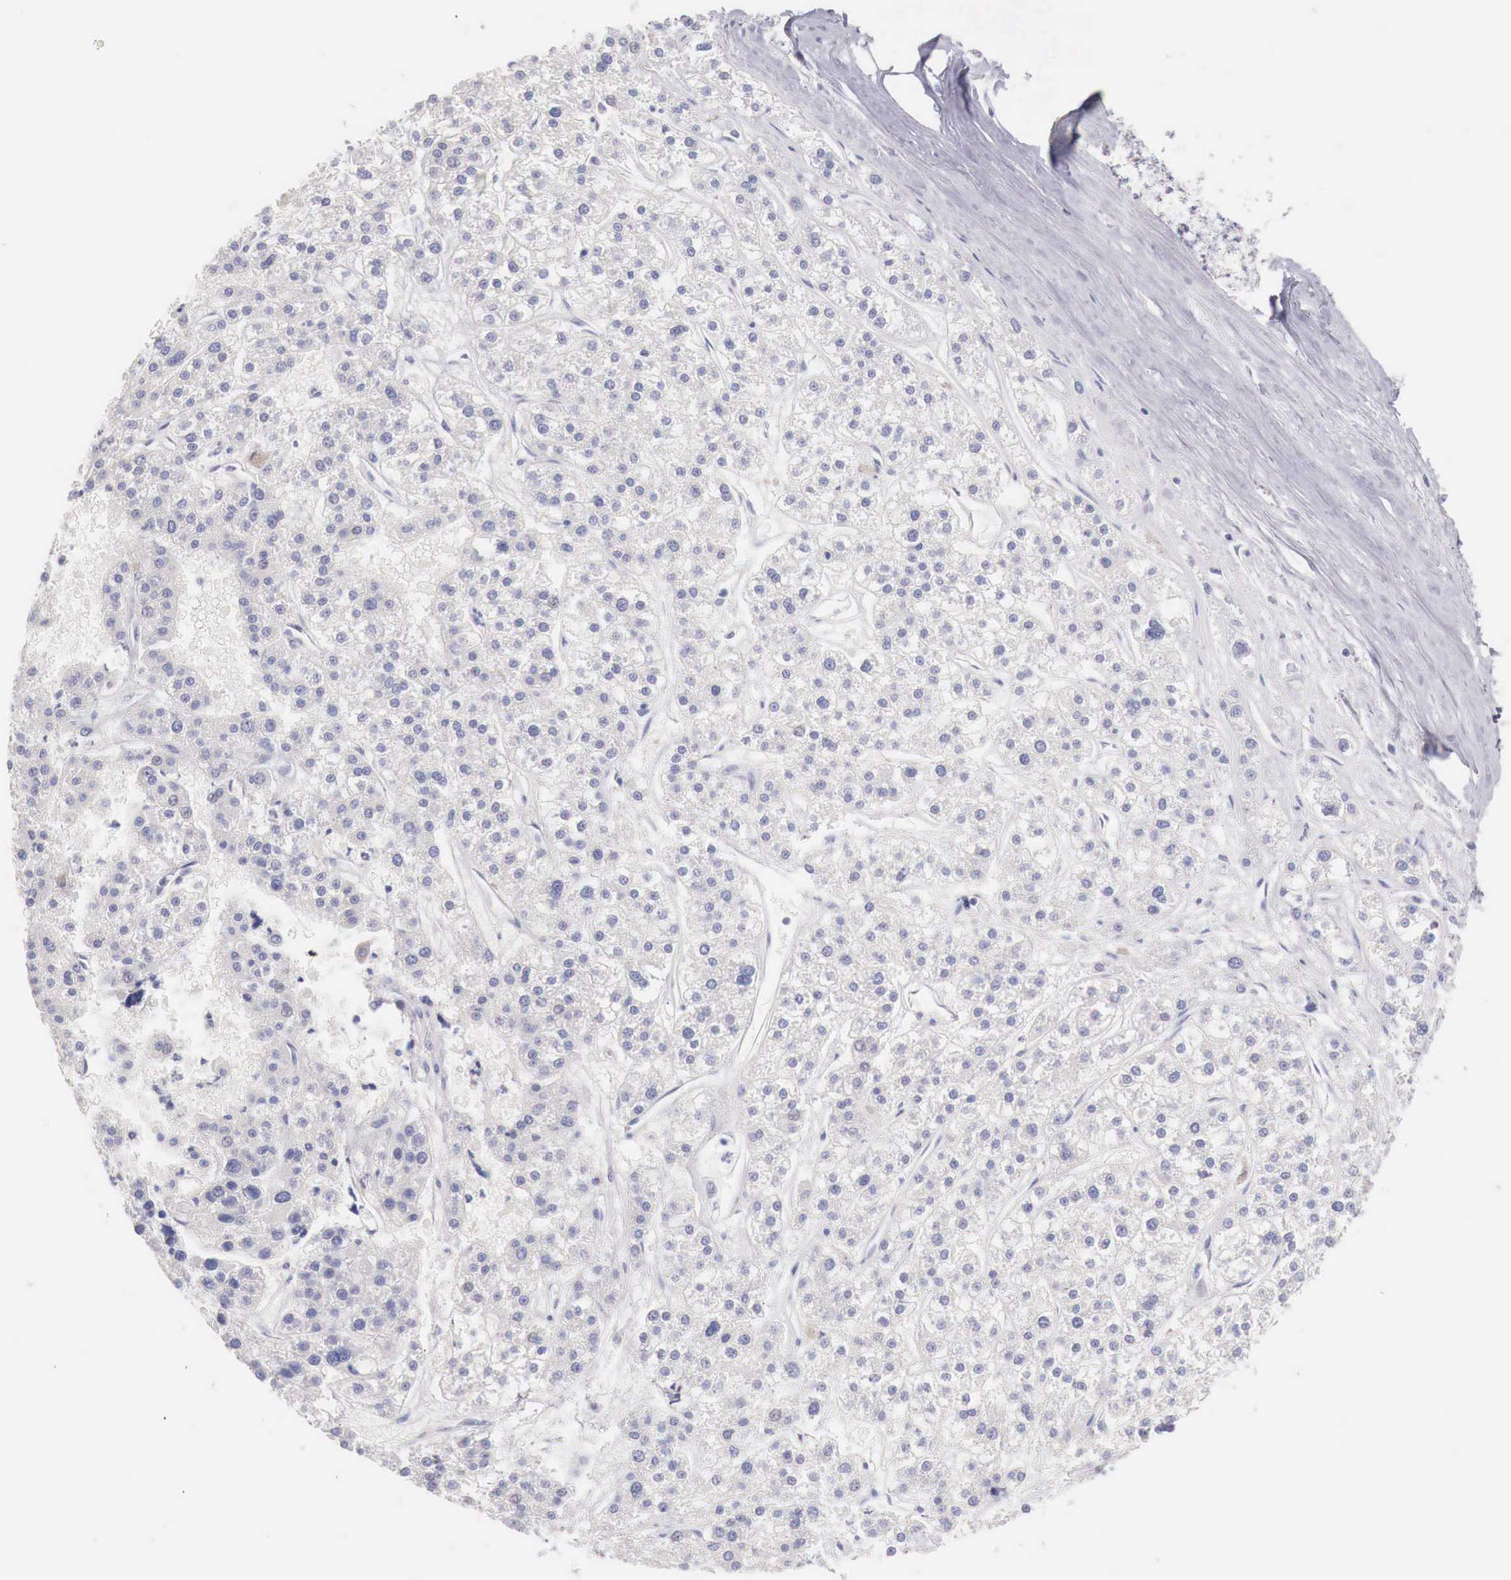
{"staining": {"intensity": "negative", "quantity": "none", "location": "none"}, "tissue": "liver cancer", "cell_type": "Tumor cells", "image_type": "cancer", "snomed": [{"axis": "morphology", "description": "Carcinoma, Hepatocellular, NOS"}, {"axis": "topography", "description": "Liver"}], "caption": "DAB (3,3'-diaminobenzidine) immunohistochemical staining of liver hepatocellular carcinoma shows no significant expression in tumor cells.", "gene": "IDH3G", "patient": {"sex": "female", "age": 85}}